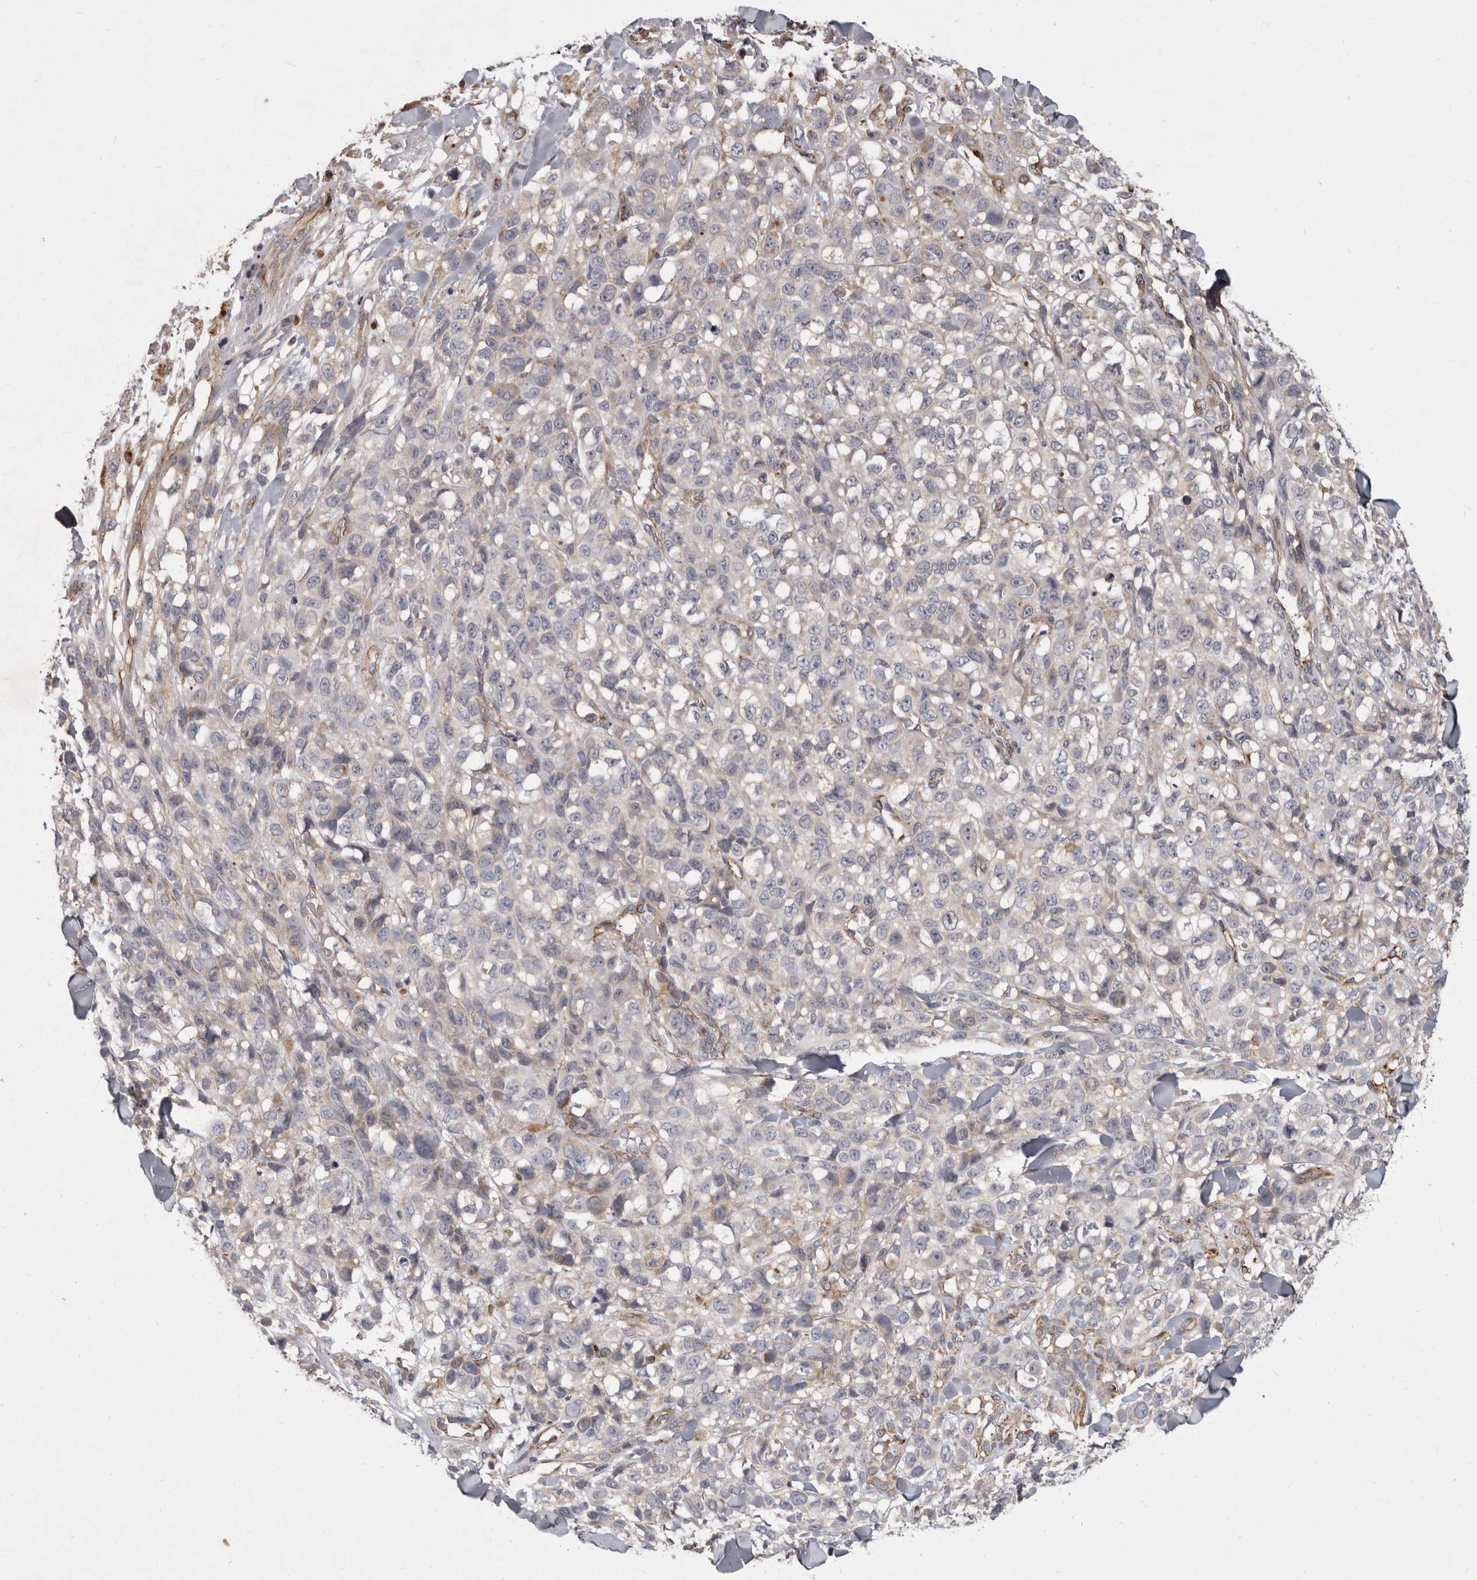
{"staining": {"intensity": "negative", "quantity": "none", "location": "none"}, "tissue": "melanoma", "cell_type": "Tumor cells", "image_type": "cancer", "snomed": [{"axis": "morphology", "description": "Malignant melanoma, Metastatic site"}, {"axis": "topography", "description": "Skin"}], "caption": "Immunohistochemical staining of human melanoma reveals no significant expression in tumor cells.", "gene": "SLC22A1", "patient": {"sex": "female", "age": 72}}